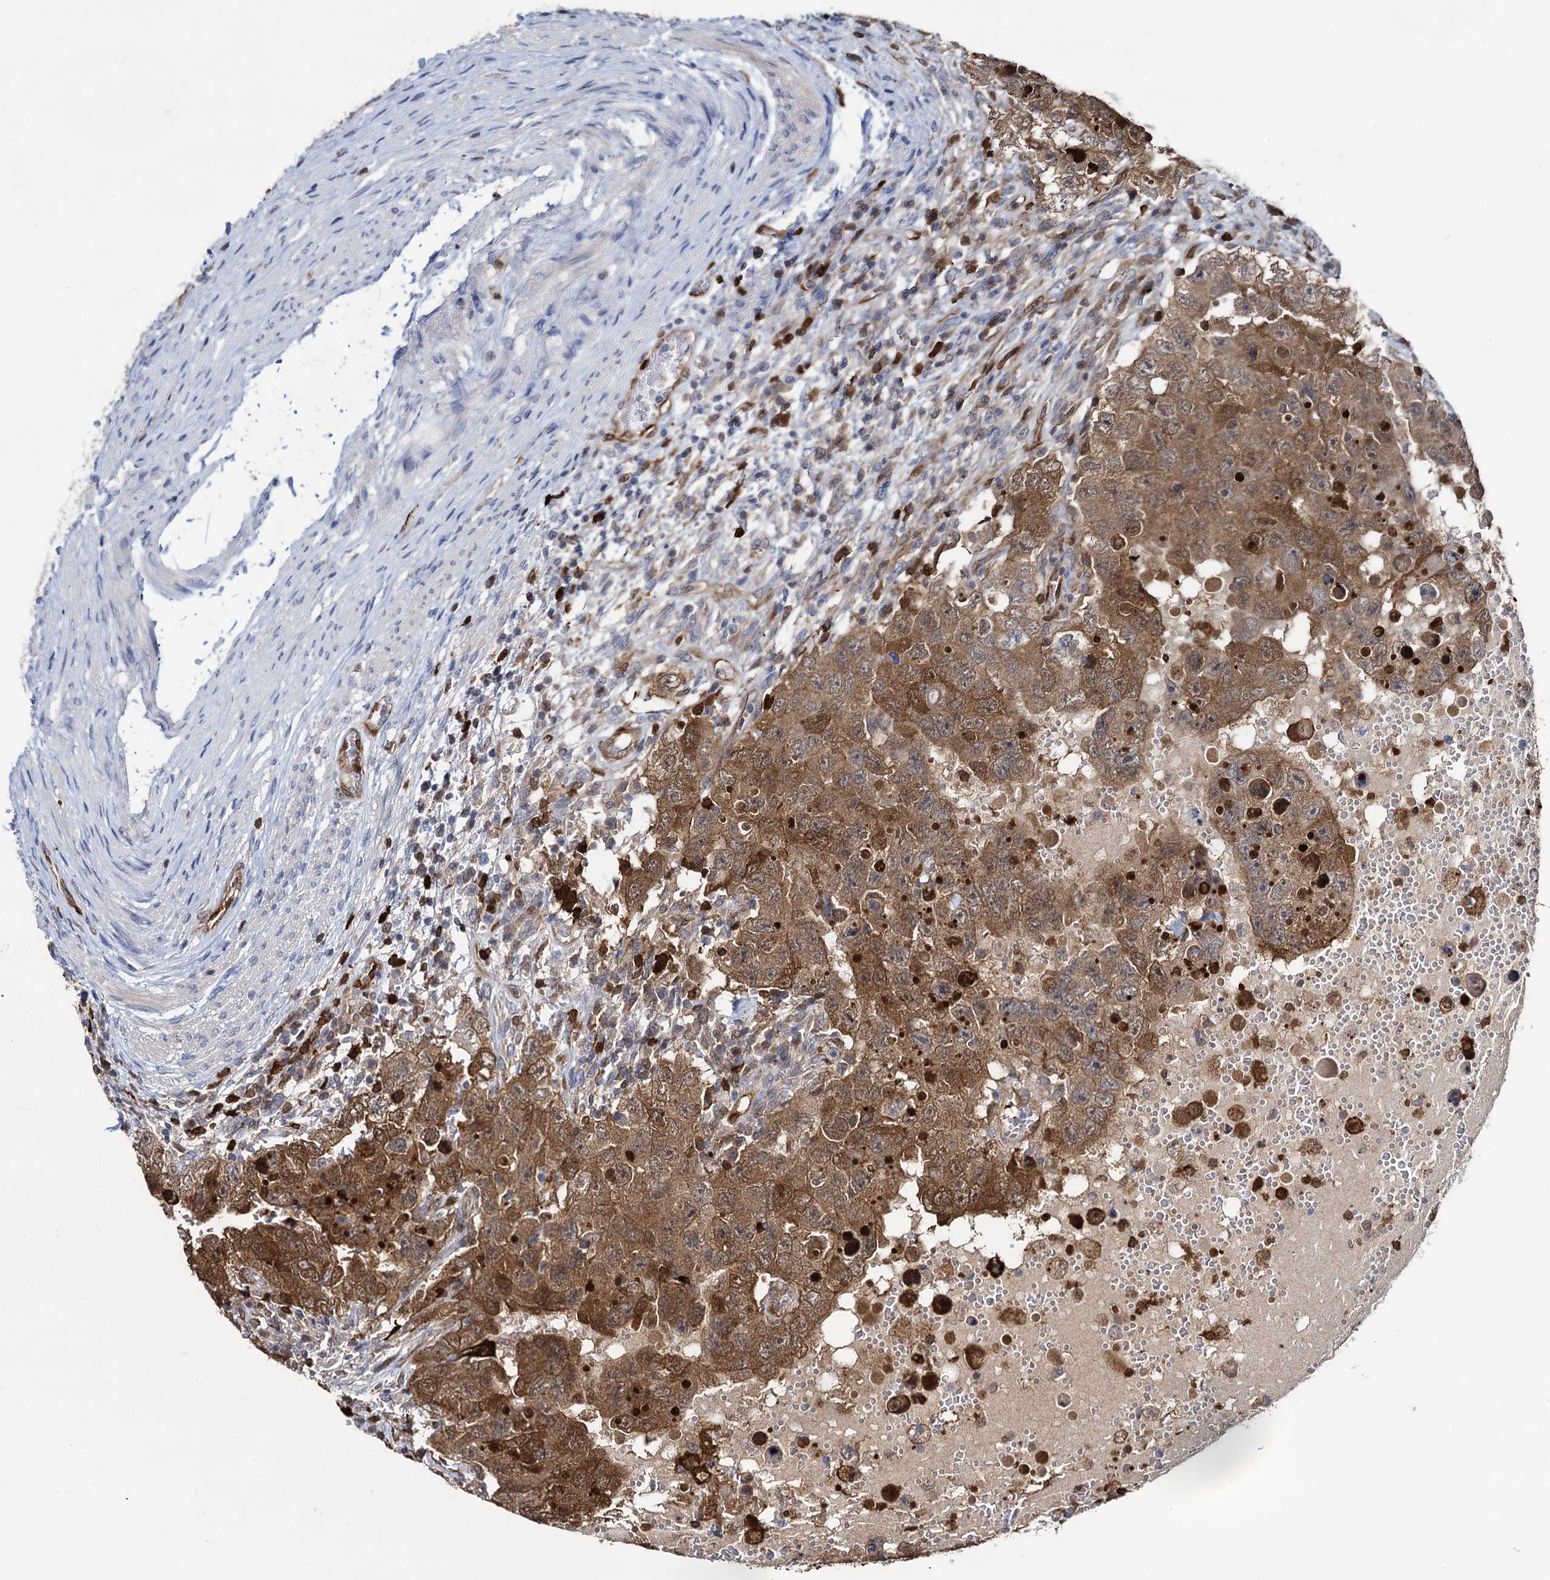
{"staining": {"intensity": "moderate", "quantity": ">75%", "location": "cytoplasmic/membranous"}, "tissue": "testis cancer", "cell_type": "Tumor cells", "image_type": "cancer", "snomed": [{"axis": "morphology", "description": "Carcinoma, Embryonal, NOS"}, {"axis": "topography", "description": "Testis"}], "caption": "Moderate cytoplasmic/membranous protein staining is identified in about >75% of tumor cells in testis cancer.", "gene": "FABP5", "patient": {"sex": "male", "age": 26}}